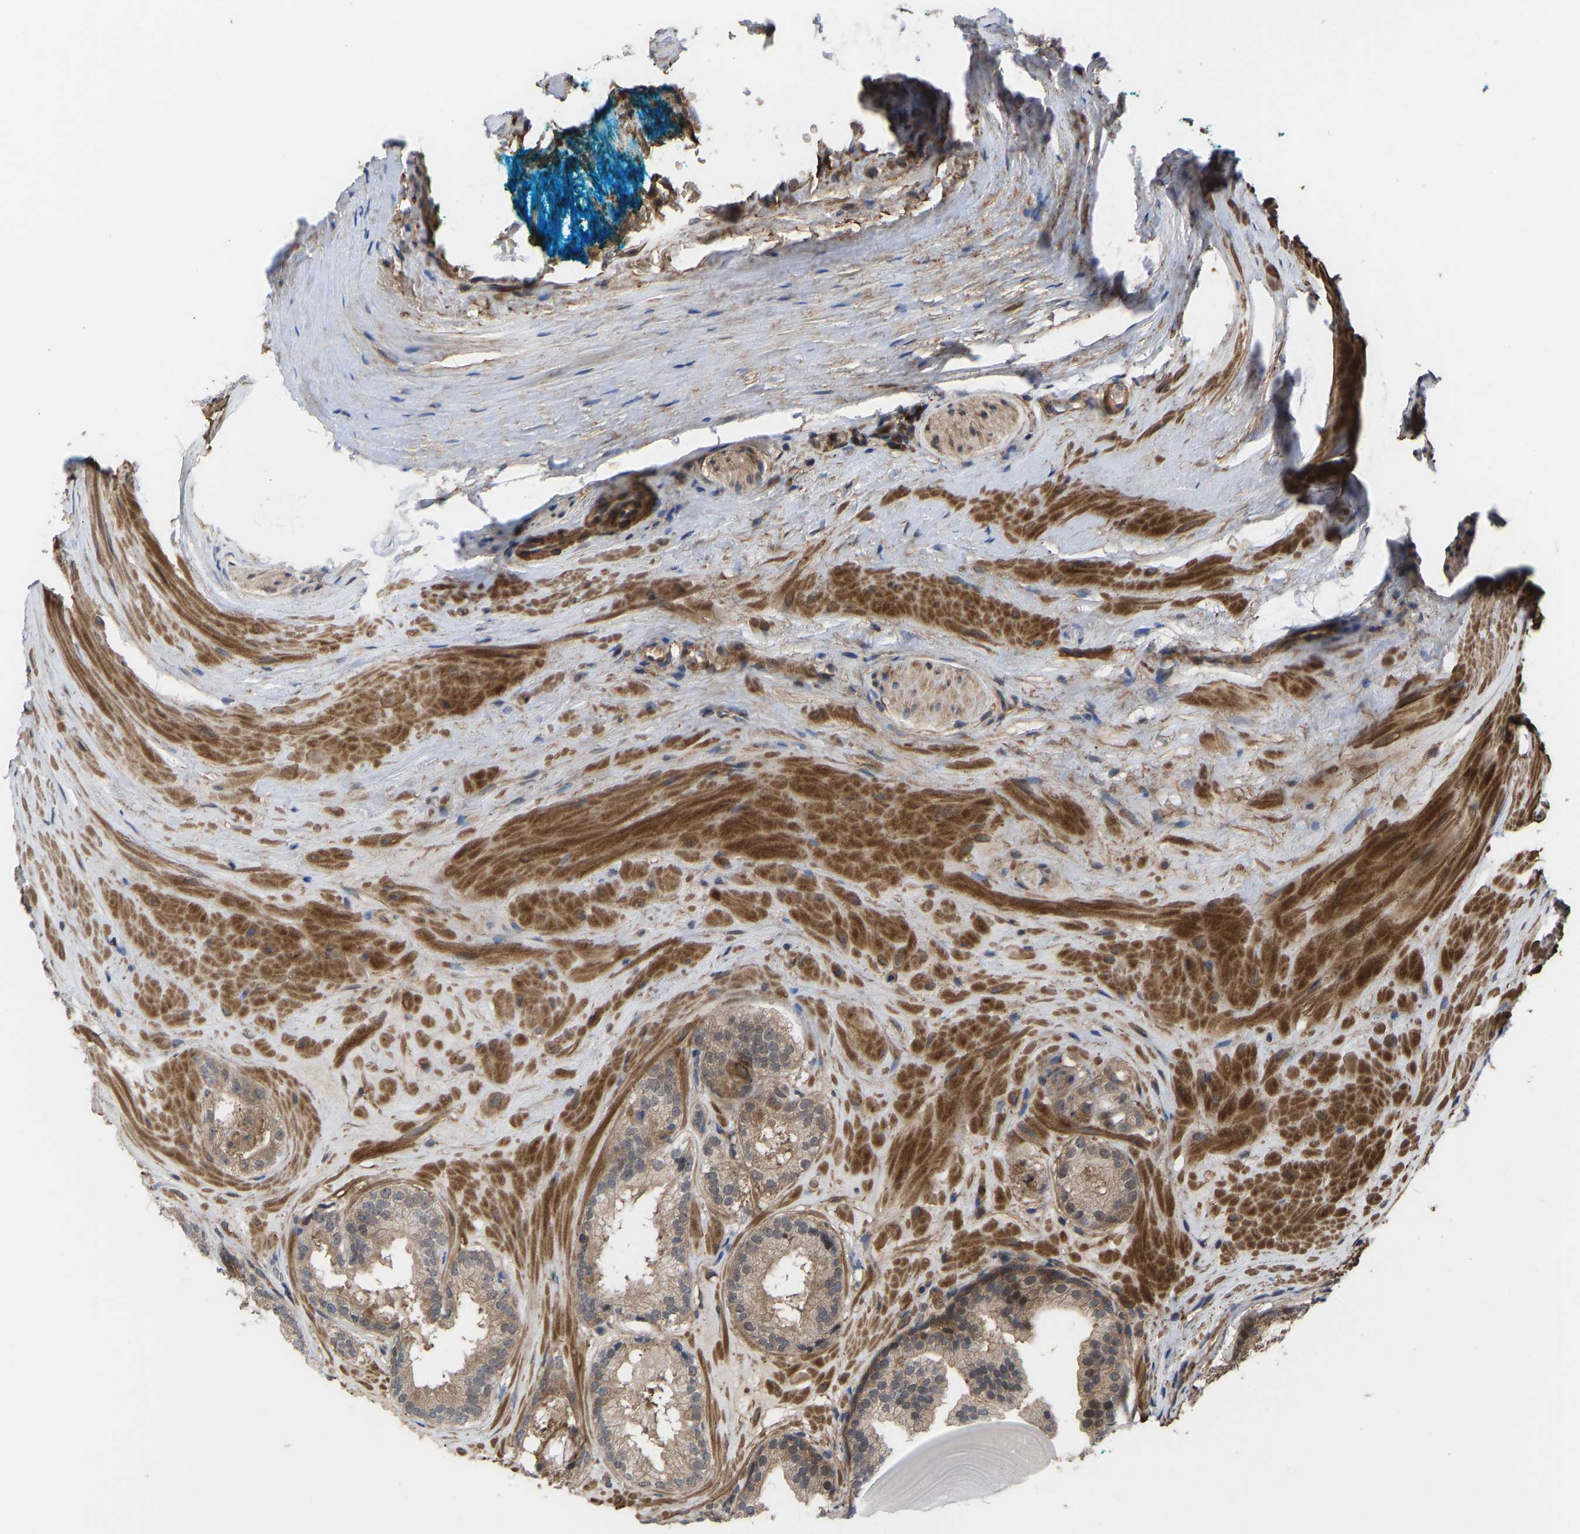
{"staining": {"intensity": "weak", "quantity": ">75%", "location": "cytoplasmic/membranous,nuclear"}, "tissue": "prostate cancer", "cell_type": "Tumor cells", "image_type": "cancer", "snomed": [{"axis": "morphology", "description": "Adenocarcinoma, High grade"}, {"axis": "topography", "description": "Prostate"}], "caption": "A high-resolution image shows IHC staining of prostate adenocarcinoma (high-grade), which exhibits weak cytoplasmic/membranous and nuclear staining in approximately >75% of tumor cells.", "gene": "CYP7B1", "patient": {"sex": "male", "age": 65}}